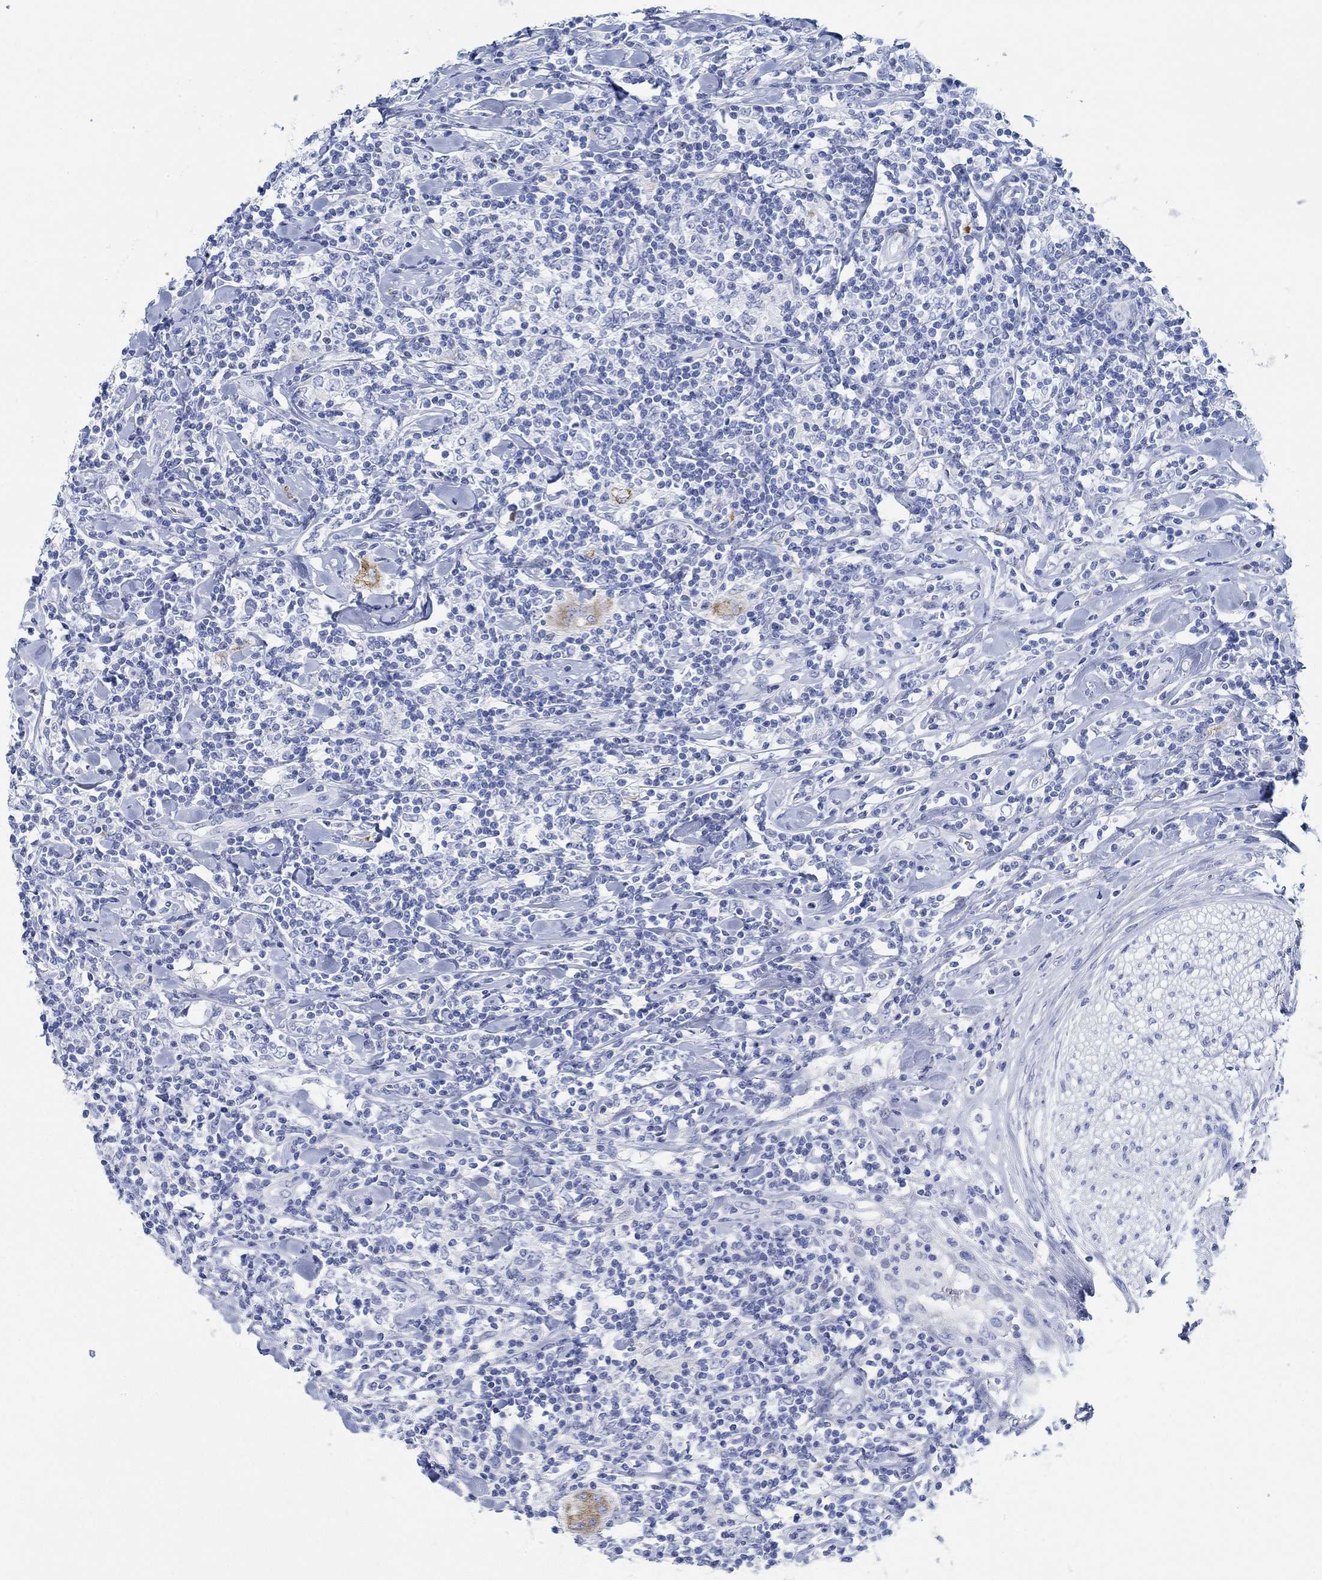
{"staining": {"intensity": "negative", "quantity": "none", "location": "none"}, "tissue": "lymphoma", "cell_type": "Tumor cells", "image_type": "cancer", "snomed": [{"axis": "morphology", "description": "Malignant lymphoma, non-Hodgkin's type, High grade"}, {"axis": "topography", "description": "Lymph node"}], "caption": "This is an IHC micrograph of malignant lymphoma, non-Hodgkin's type (high-grade). There is no staining in tumor cells.", "gene": "RBM20", "patient": {"sex": "female", "age": 84}}